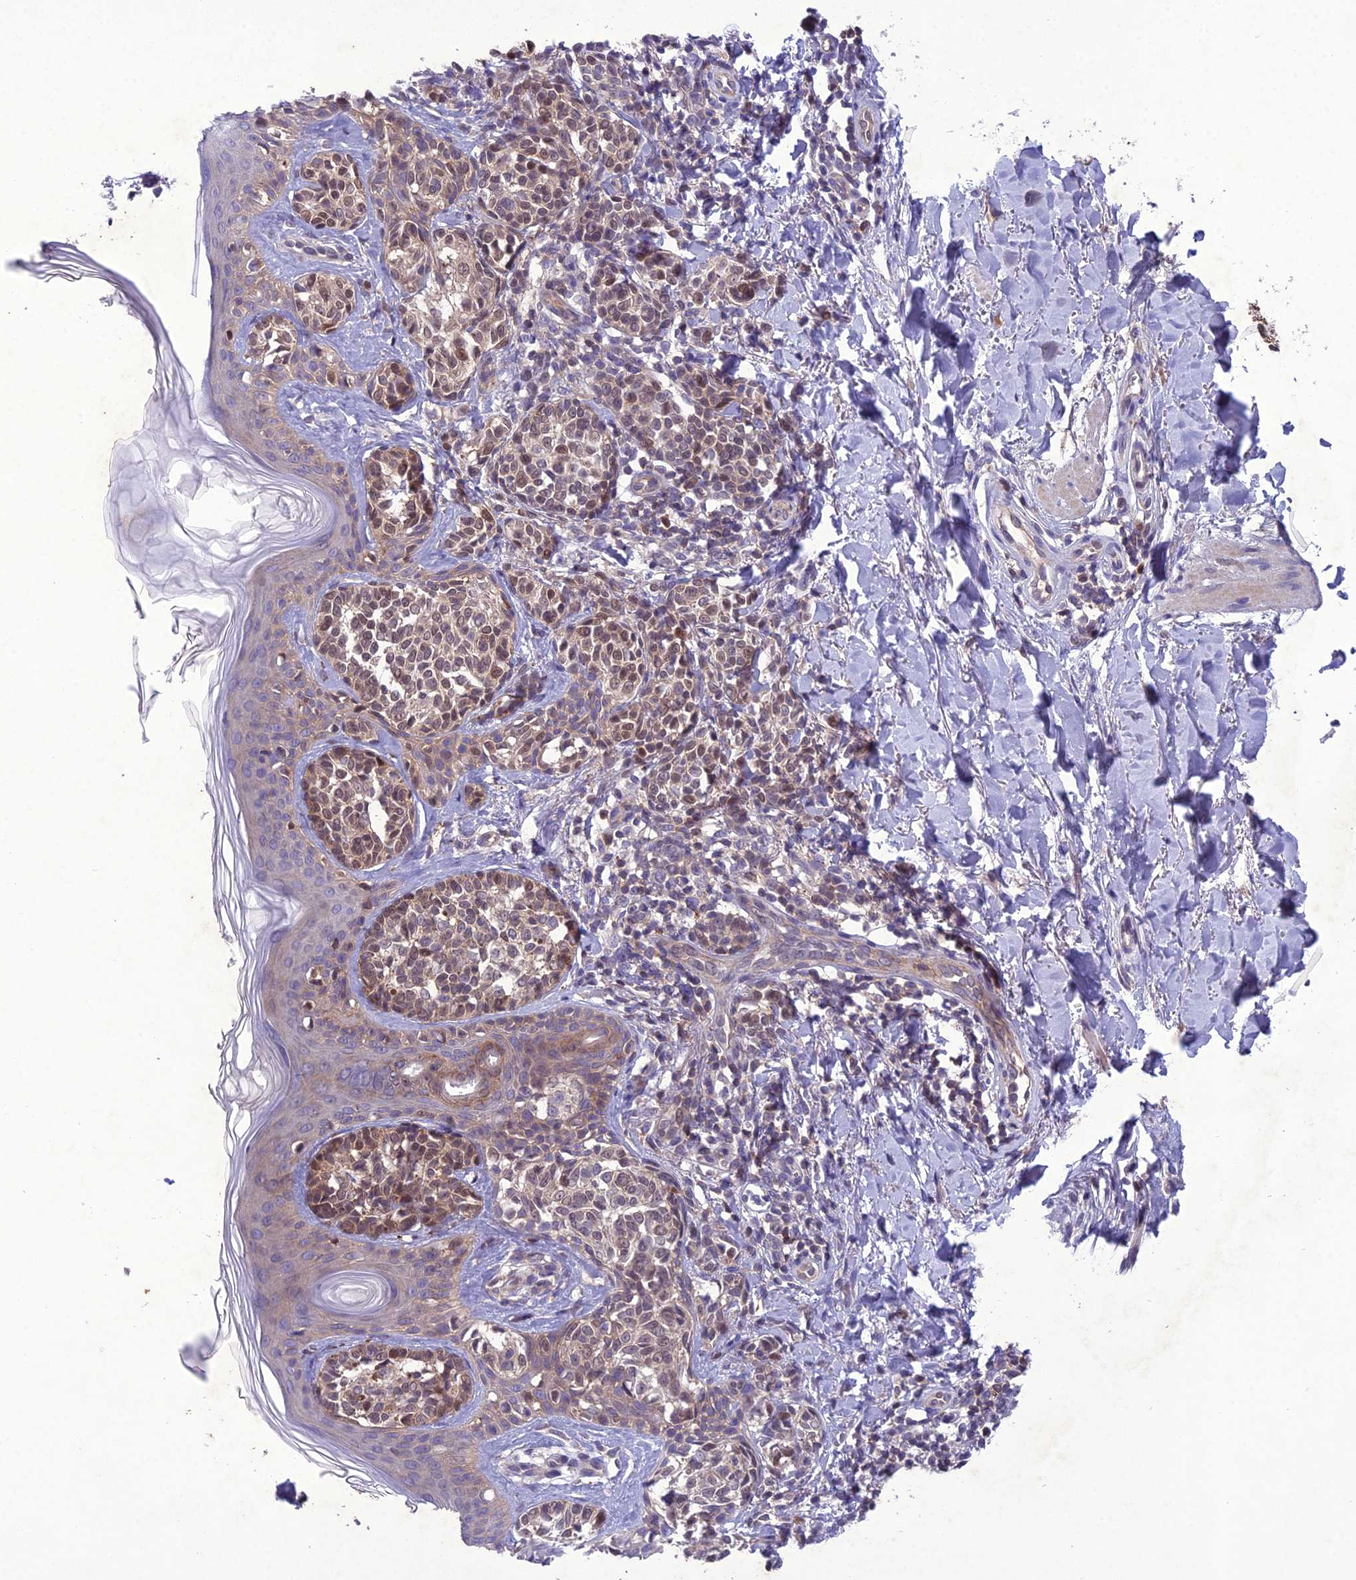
{"staining": {"intensity": "moderate", "quantity": ">75%", "location": "nuclear"}, "tissue": "melanoma", "cell_type": "Tumor cells", "image_type": "cancer", "snomed": [{"axis": "morphology", "description": "Malignant melanoma, NOS"}, {"axis": "topography", "description": "Skin of upper extremity"}], "caption": "Melanoma stained with a protein marker reveals moderate staining in tumor cells.", "gene": "GDF6", "patient": {"sex": "male", "age": 40}}